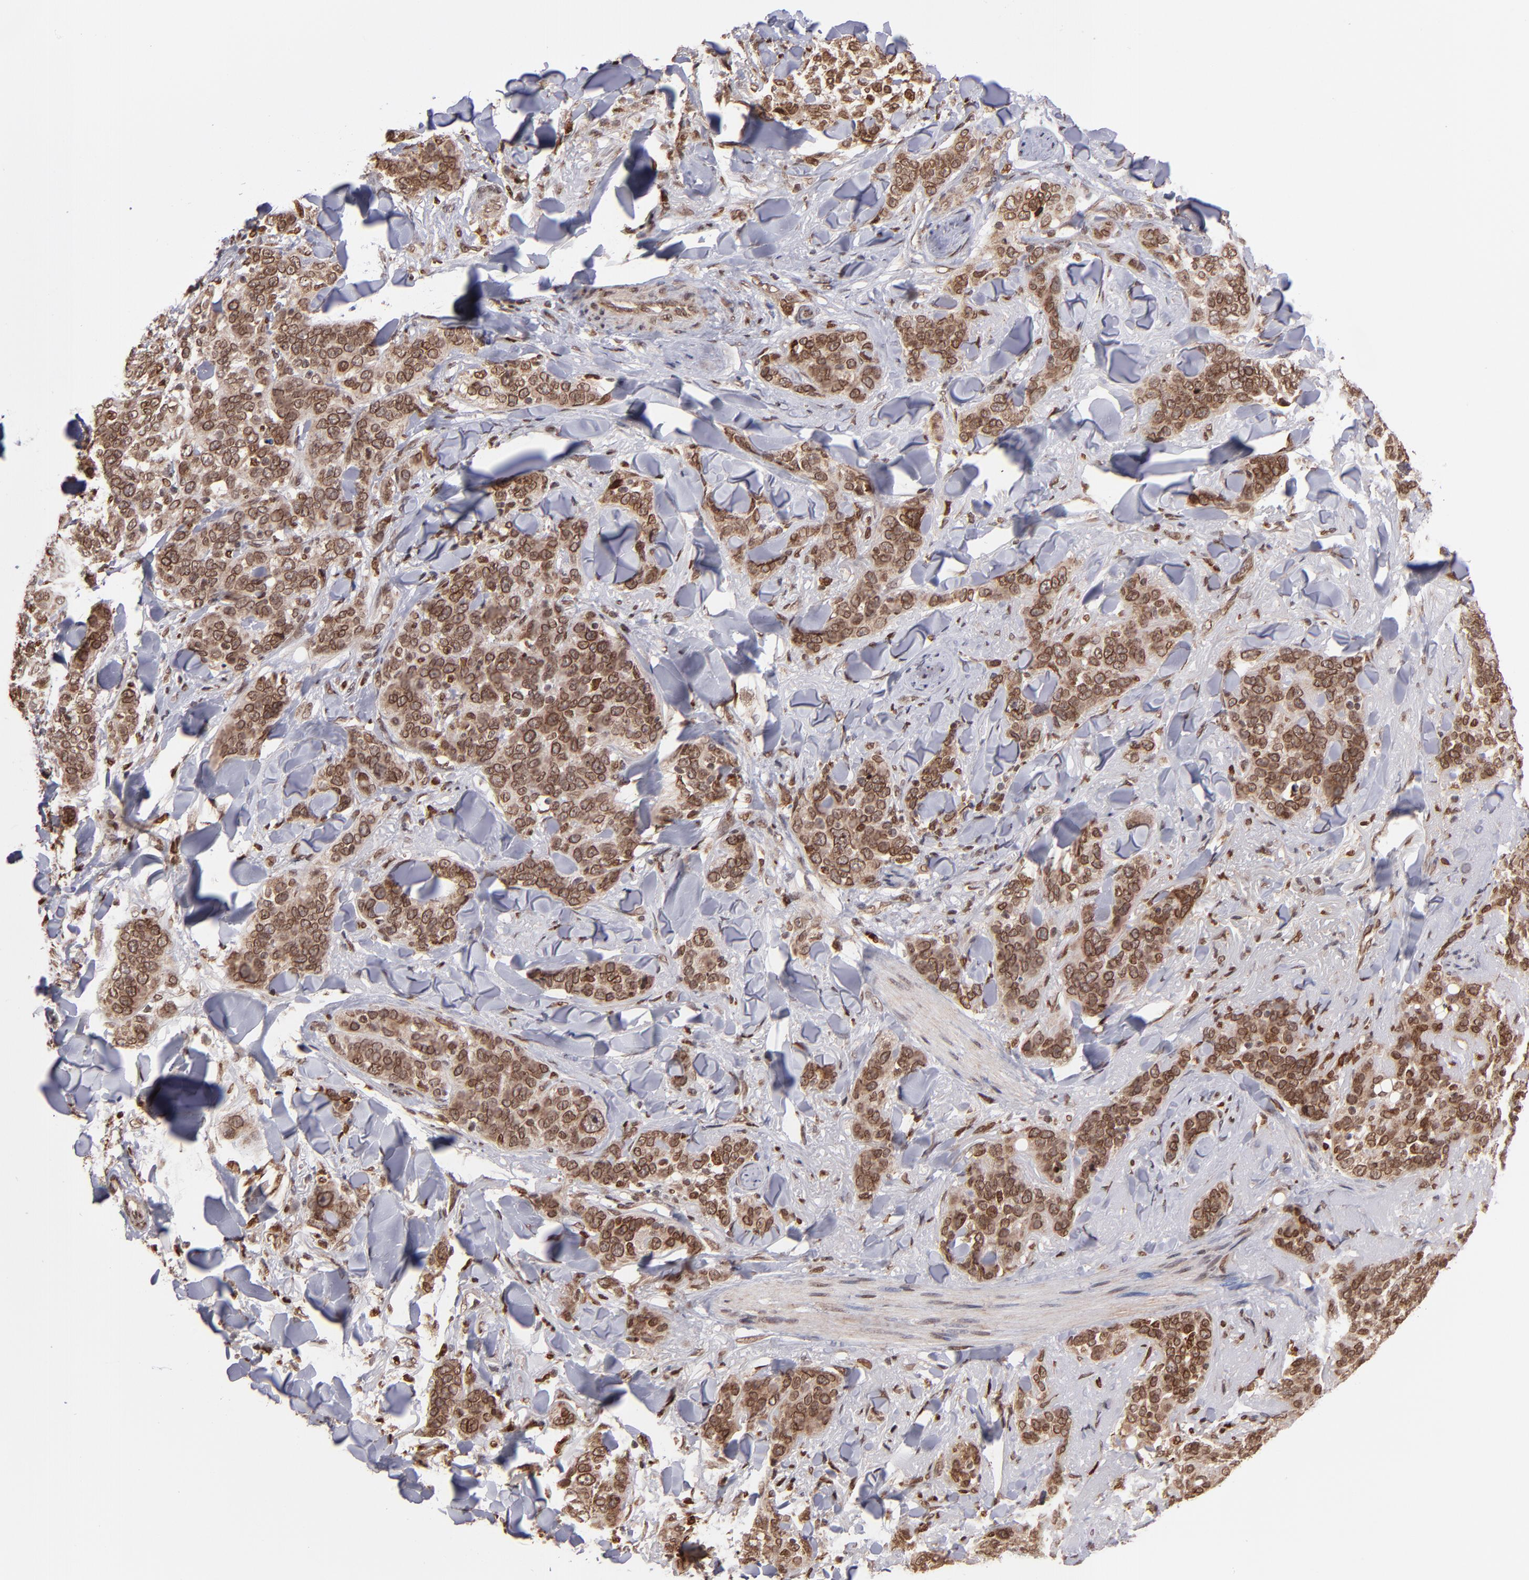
{"staining": {"intensity": "strong", "quantity": ">75%", "location": "cytoplasmic/membranous,nuclear"}, "tissue": "skin cancer", "cell_type": "Tumor cells", "image_type": "cancer", "snomed": [{"axis": "morphology", "description": "Normal tissue, NOS"}, {"axis": "morphology", "description": "Squamous cell carcinoma, NOS"}, {"axis": "topography", "description": "Skin"}], "caption": "A brown stain shows strong cytoplasmic/membranous and nuclear staining of a protein in skin cancer (squamous cell carcinoma) tumor cells. The protein of interest is shown in brown color, while the nuclei are stained blue.", "gene": "TOP1MT", "patient": {"sex": "female", "age": 83}}